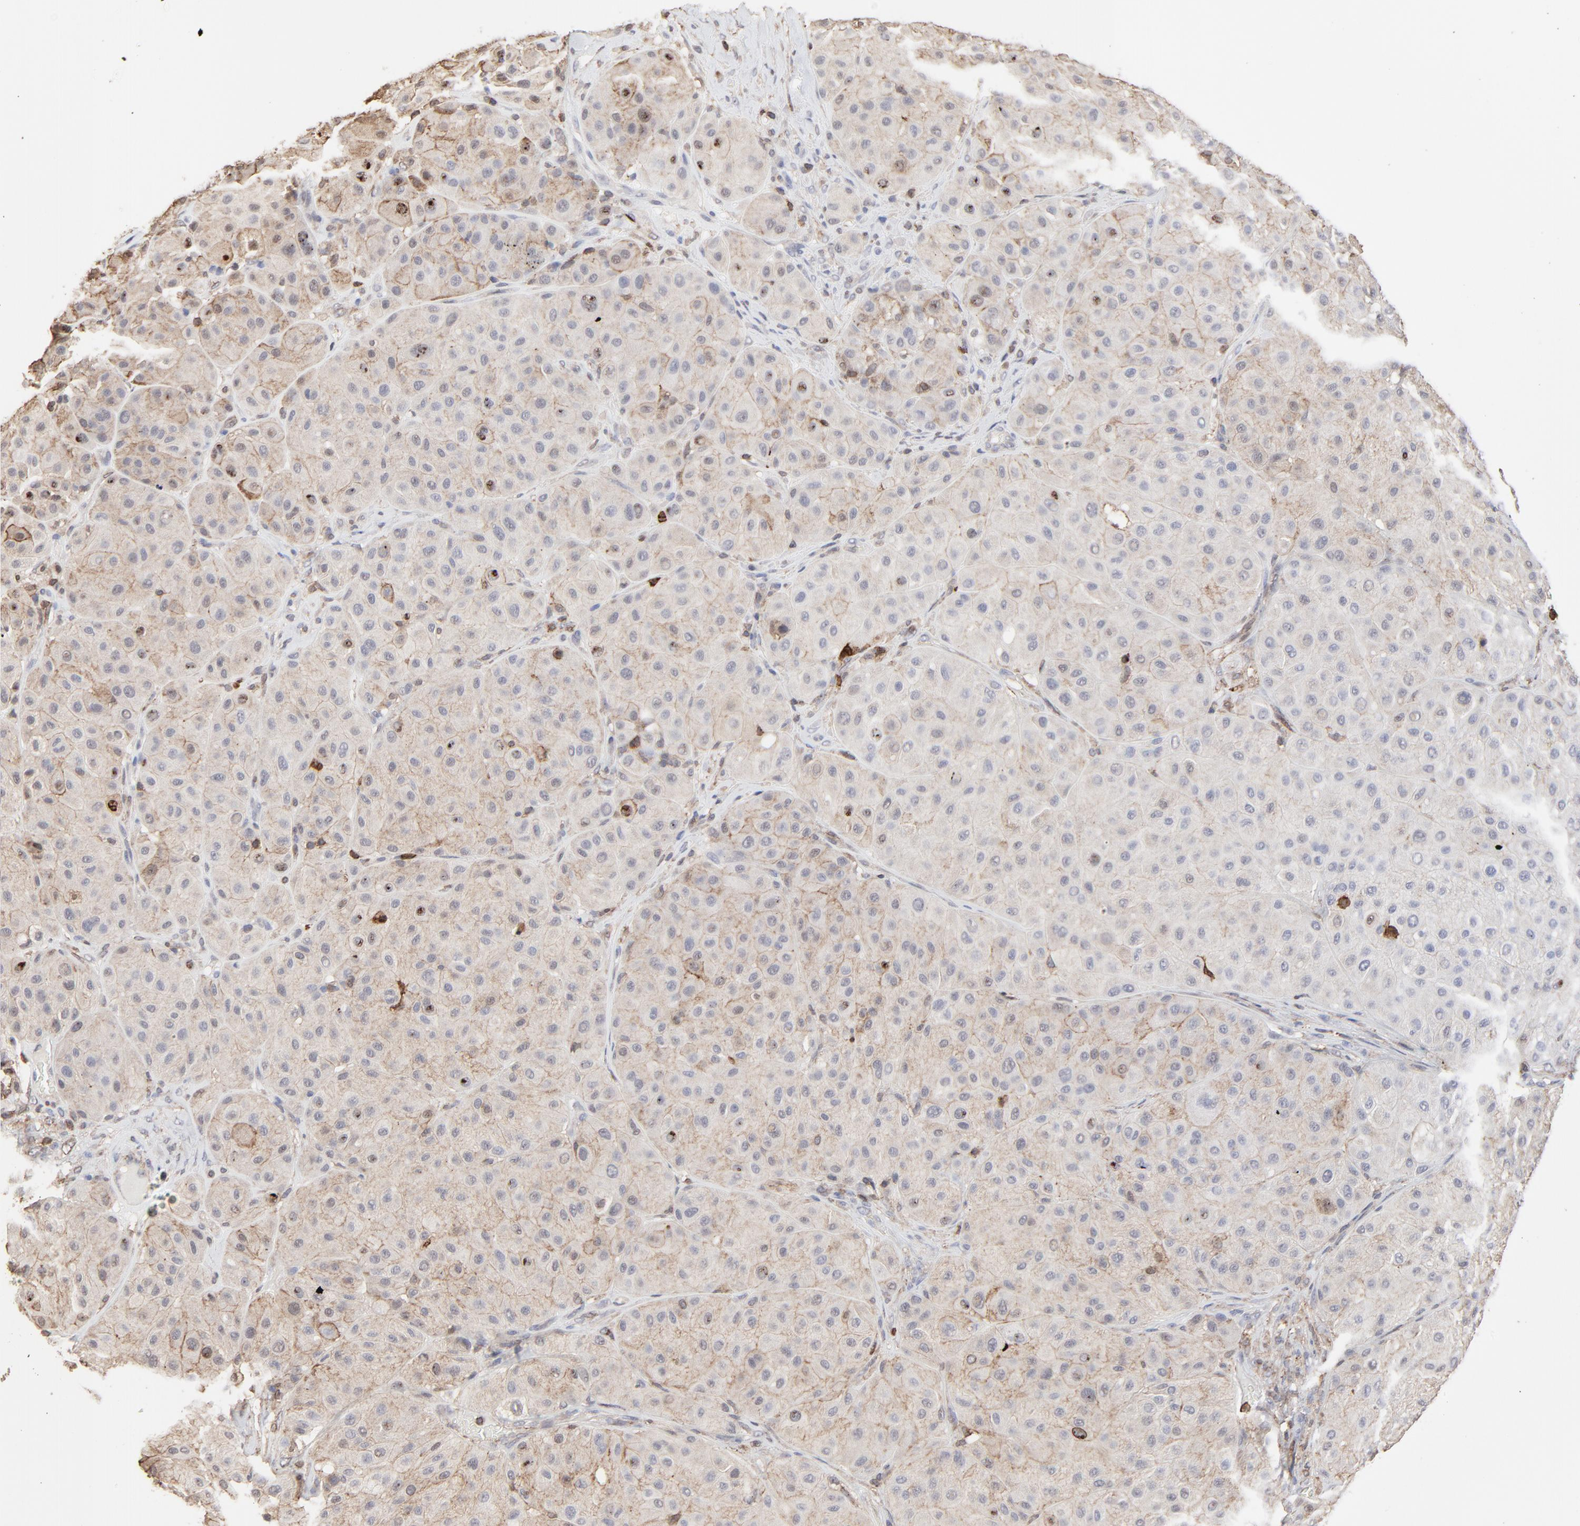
{"staining": {"intensity": "weak", "quantity": ">75%", "location": "cytoplasmic/membranous"}, "tissue": "melanoma", "cell_type": "Tumor cells", "image_type": "cancer", "snomed": [{"axis": "morphology", "description": "Normal tissue, NOS"}, {"axis": "morphology", "description": "Malignant melanoma, Metastatic site"}, {"axis": "topography", "description": "Skin"}], "caption": "Immunohistochemistry (IHC) staining of melanoma, which demonstrates low levels of weak cytoplasmic/membranous positivity in about >75% of tumor cells indicating weak cytoplasmic/membranous protein expression. The staining was performed using DAB (brown) for protein detection and nuclei were counterstained in hematoxylin (blue).", "gene": "SLC6A14", "patient": {"sex": "male", "age": 41}}